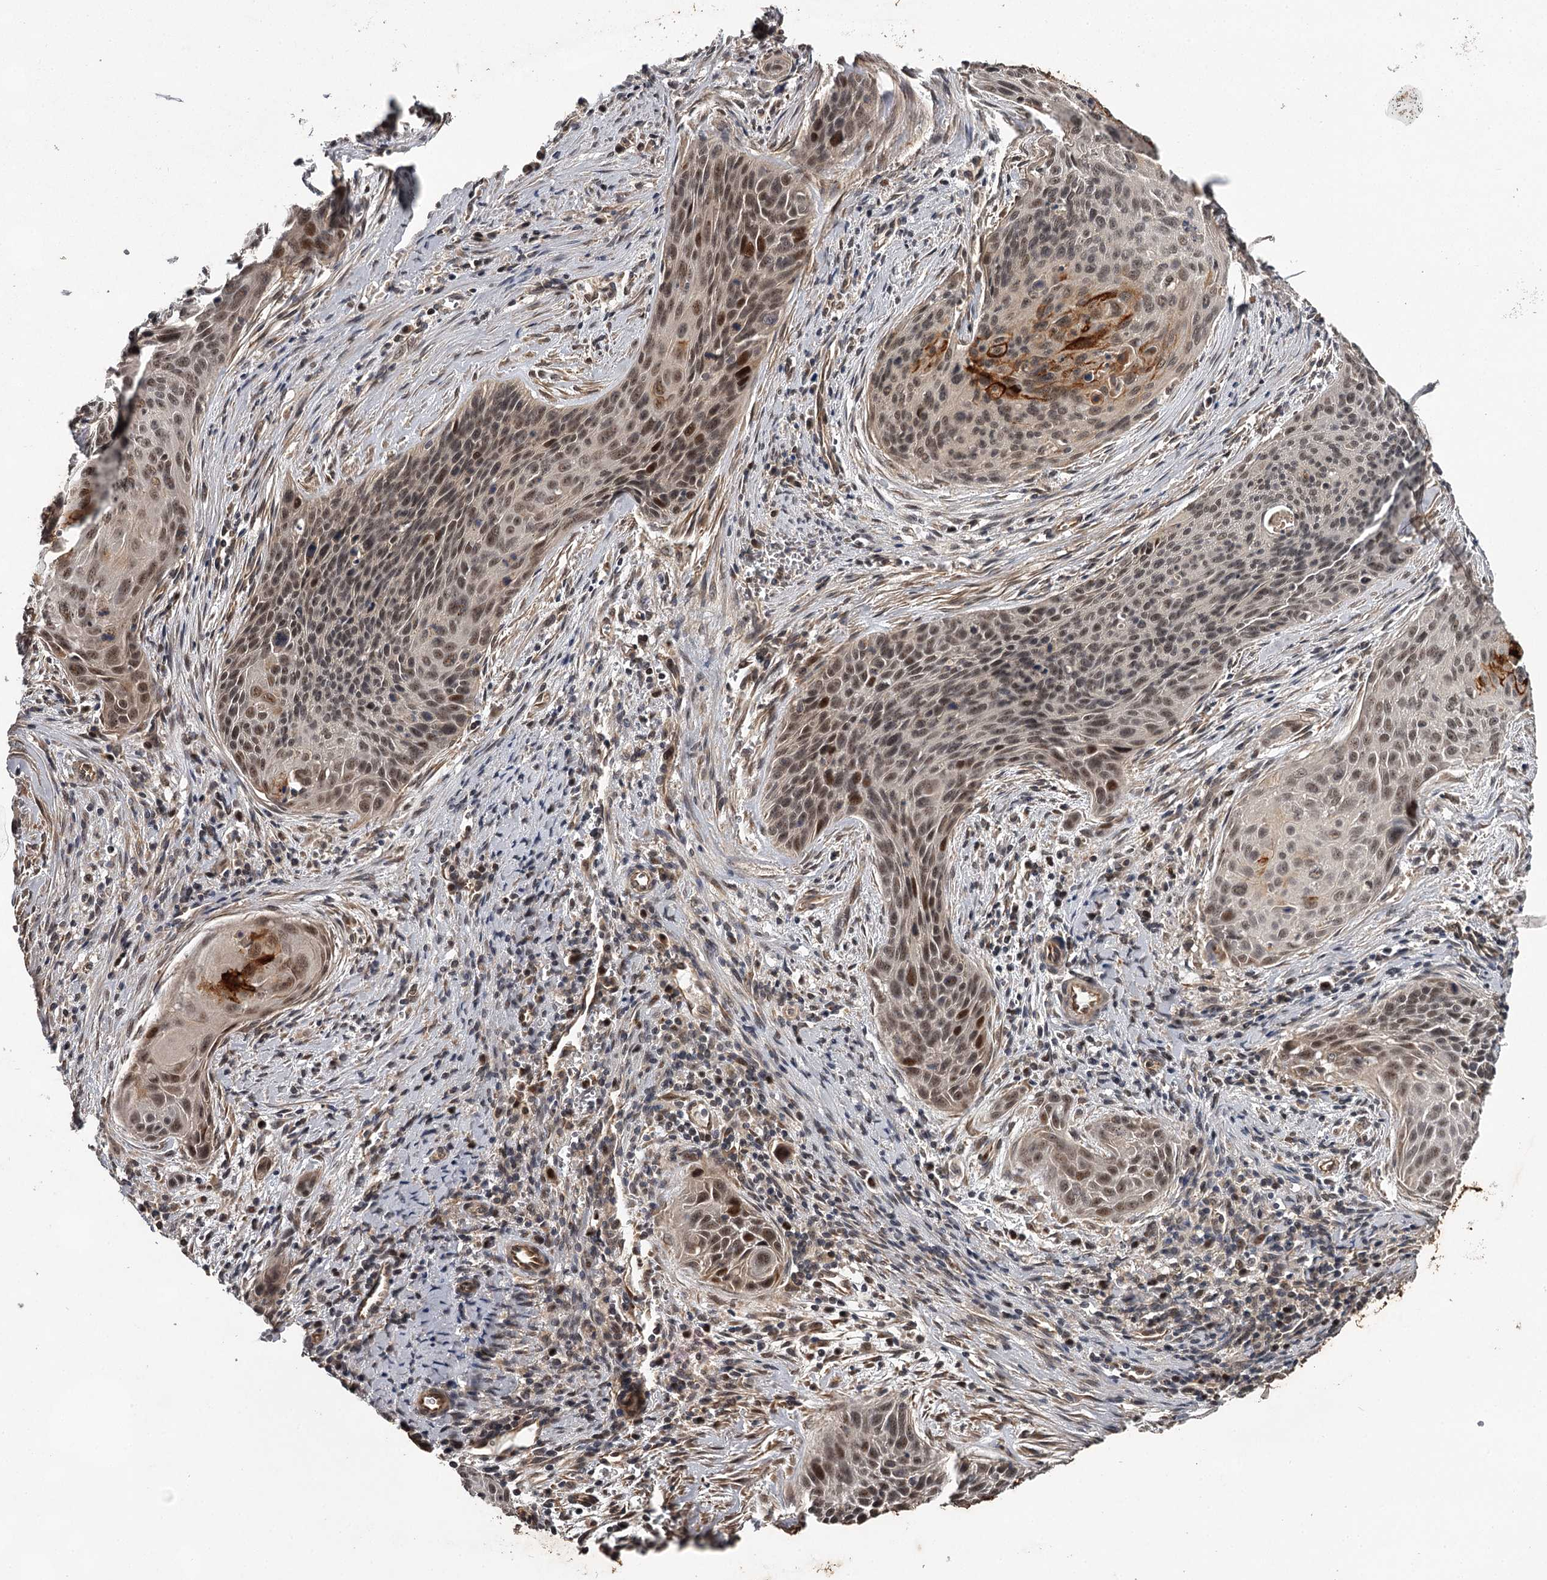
{"staining": {"intensity": "moderate", "quantity": "25%-75%", "location": "nuclear"}, "tissue": "cervical cancer", "cell_type": "Tumor cells", "image_type": "cancer", "snomed": [{"axis": "morphology", "description": "Squamous cell carcinoma, NOS"}, {"axis": "topography", "description": "Cervix"}], "caption": "Protein expression analysis of human cervical cancer (squamous cell carcinoma) reveals moderate nuclear expression in about 25%-75% of tumor cells. (IHC, brightfield microscopy, high magnification).", "gene": "MAML3", "patient": {"sex": "female", "age": 55}}